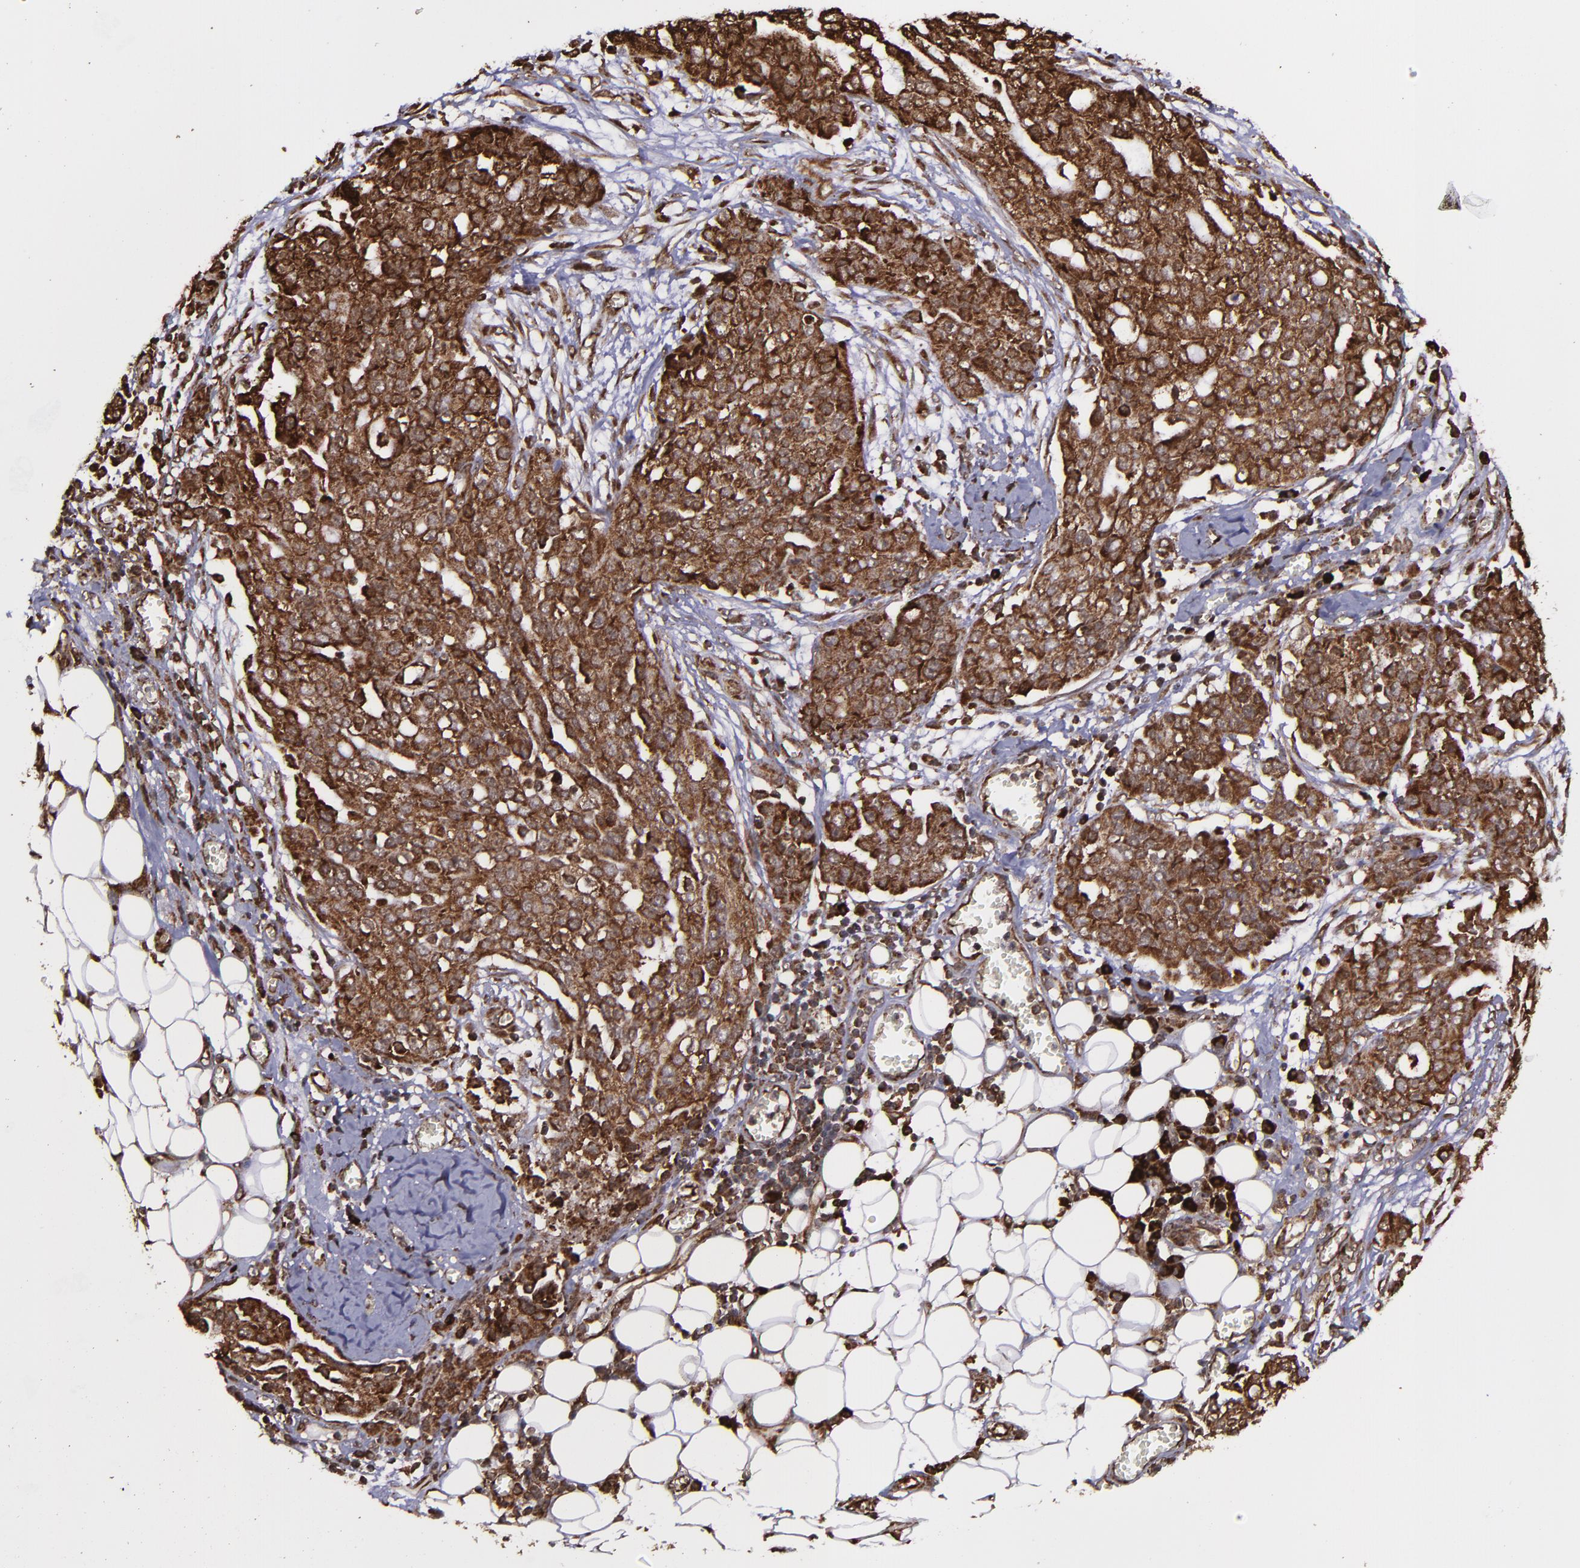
{"staining": {"intensity": "strong", "quantity": ">75%", "location": "cytoplasmic/membranous,nuclear"}, "tissue": "ovarian cancer", "cell_type": "Tumor cells", "image_type": "cancer", "snomed": [{"axis": "morphology", "description": "Cystadenocarcinoma, serous, NOS"}, {"axis": "topography", "description": "Soft tissue"}, {"axis": "topography", "description": "Ovary"}], "caption": "The immunohistochemical stain shows strong cytoplasmic/membranous and nuclear expression in tumor cells of ovarian cancer (serous cystadenocarcinoma) tissue.", "gene": "EIF4ENIF1", "patient": {"sex": "female", "age": 57}}